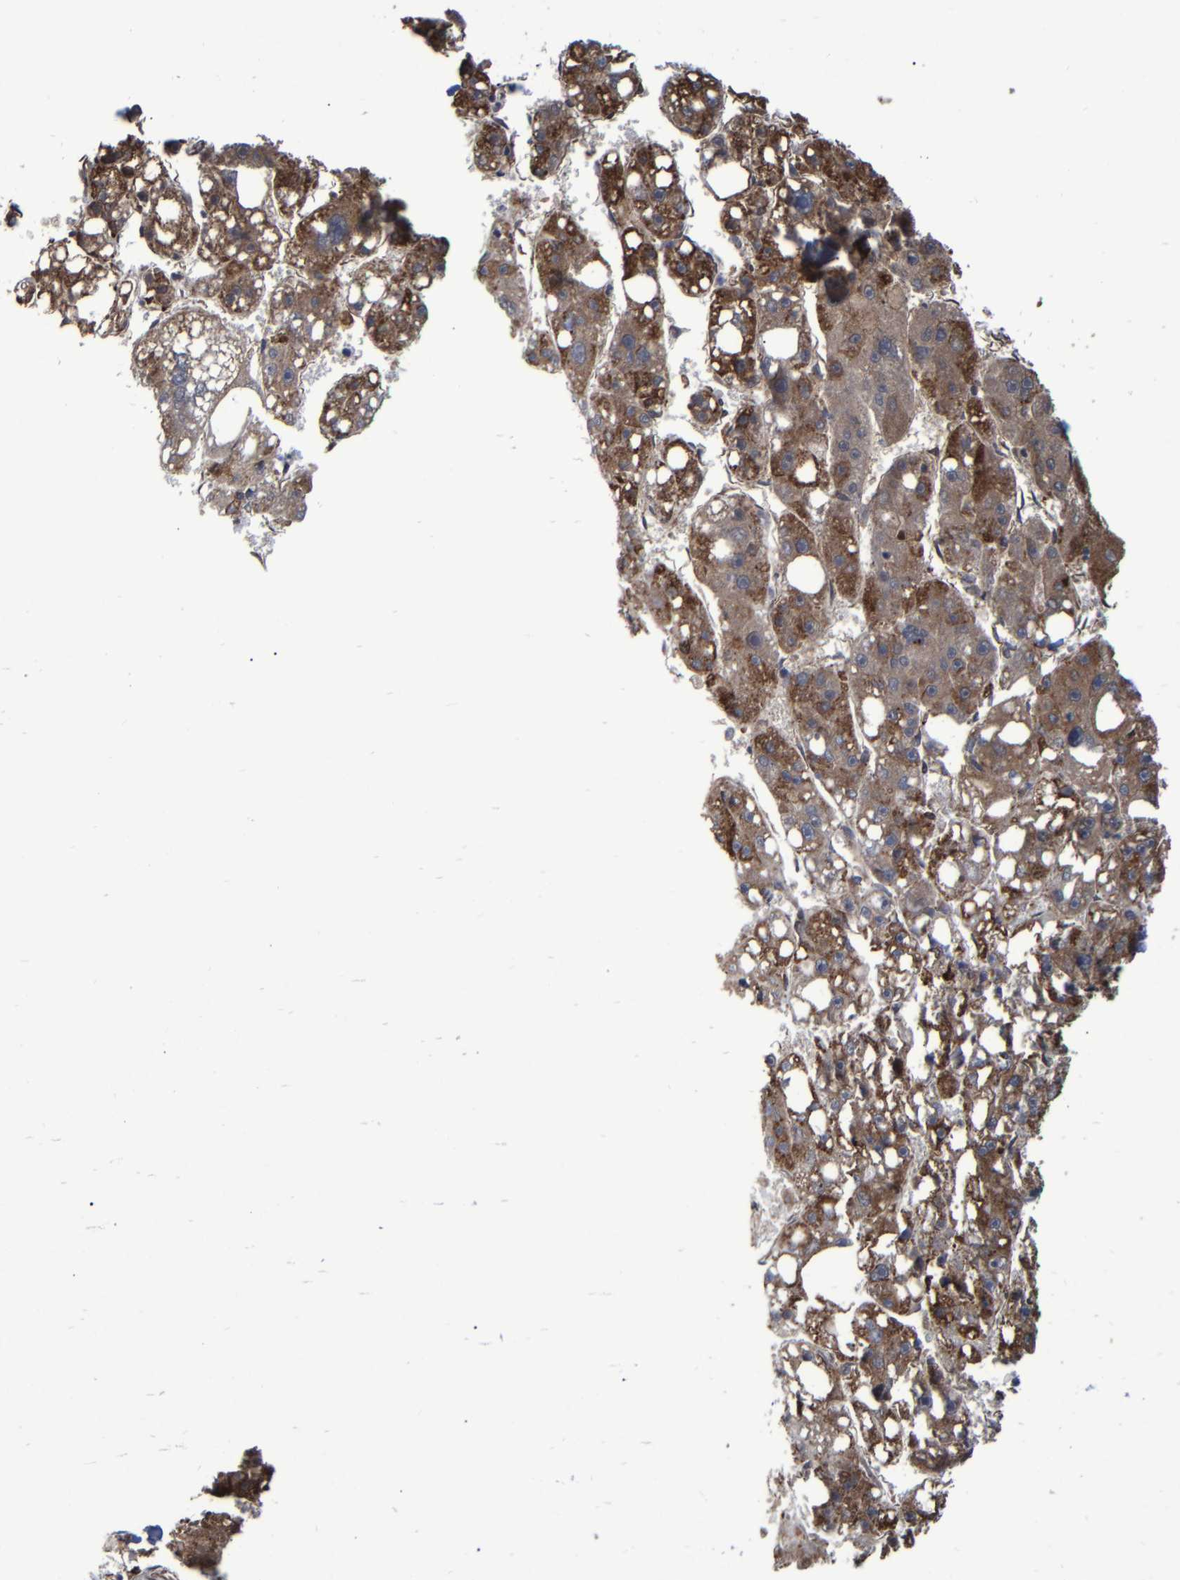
{"staining": {"intensity": "moderate", "quantity": ">75%", "location": "cytoplasmic/membranous"}, "tissue": "liver cancer", "cell_type": "Tumor cells", "image_type": "cancer", "snomed": [{"axis": "morphology", "description": "Carcinoma, Hepatocellular, NOS"}, {"axis": "topography", "description": "Liver"}], "caption": "Hepatocellular carcinoma (liver) stained with a protein marker exhibits moderate staining in tumor cells.", "gene": "SPAG5", "patient": {"sex": "female", "age": 61}}